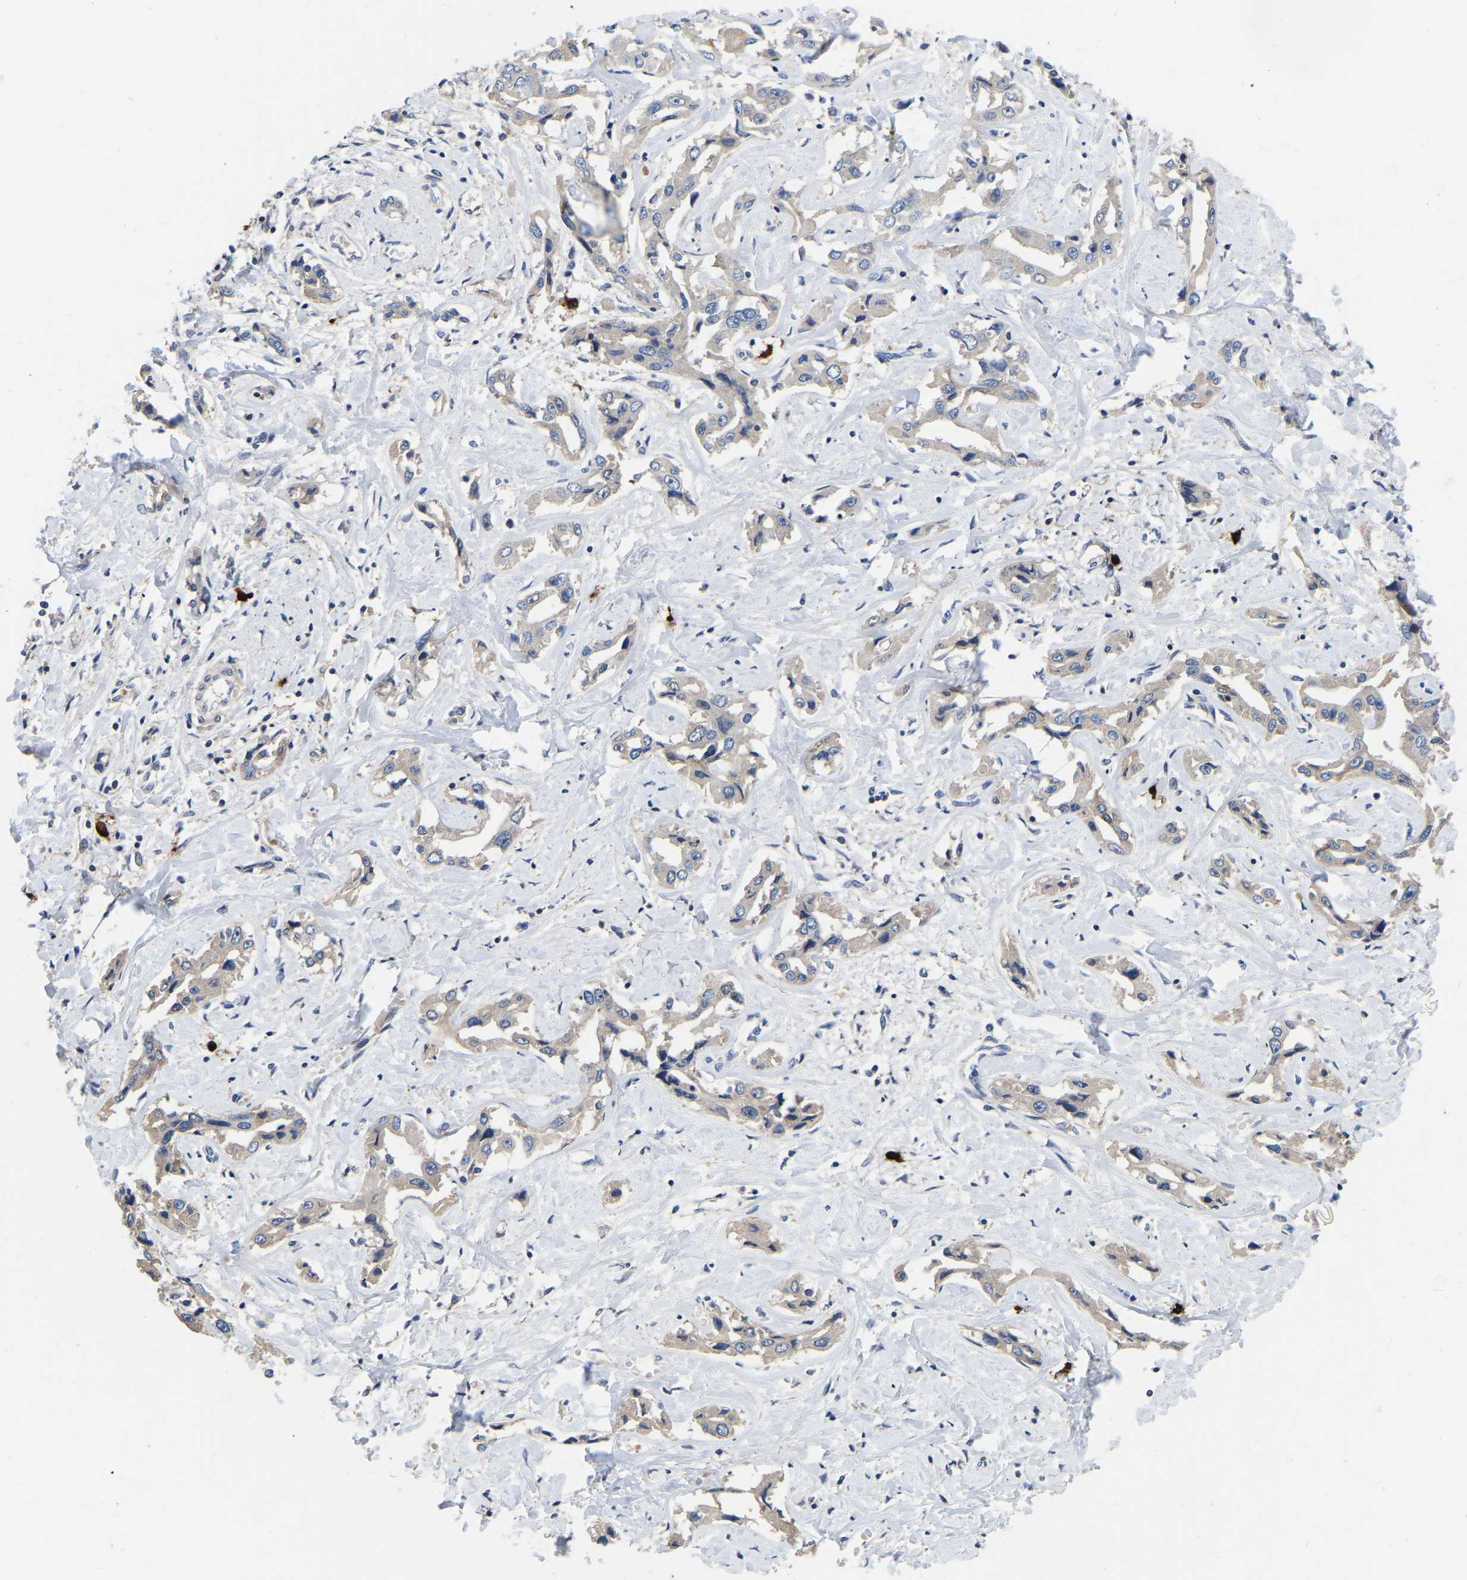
{"staining": {"intensity": "negative", "quantity": "none", "location": "none"}, "tissue": "liver cancer", "cell_type": "Tumor cells", "image_type": "cancer", "snomed": [{"axis": "morphology", "description": "Cholangiocarcinoma"}, {"axis": "topography", "description": "Liver"}], "caption": "A high-resolution photomicrograph shows immunohistochemistry (IHC) staining of liver cancer (cholangiocarcinoma), which shows no significant staining in tumor cells.", "gene": "RAB27B", "patient": {"sex": "male", "age": 59}}